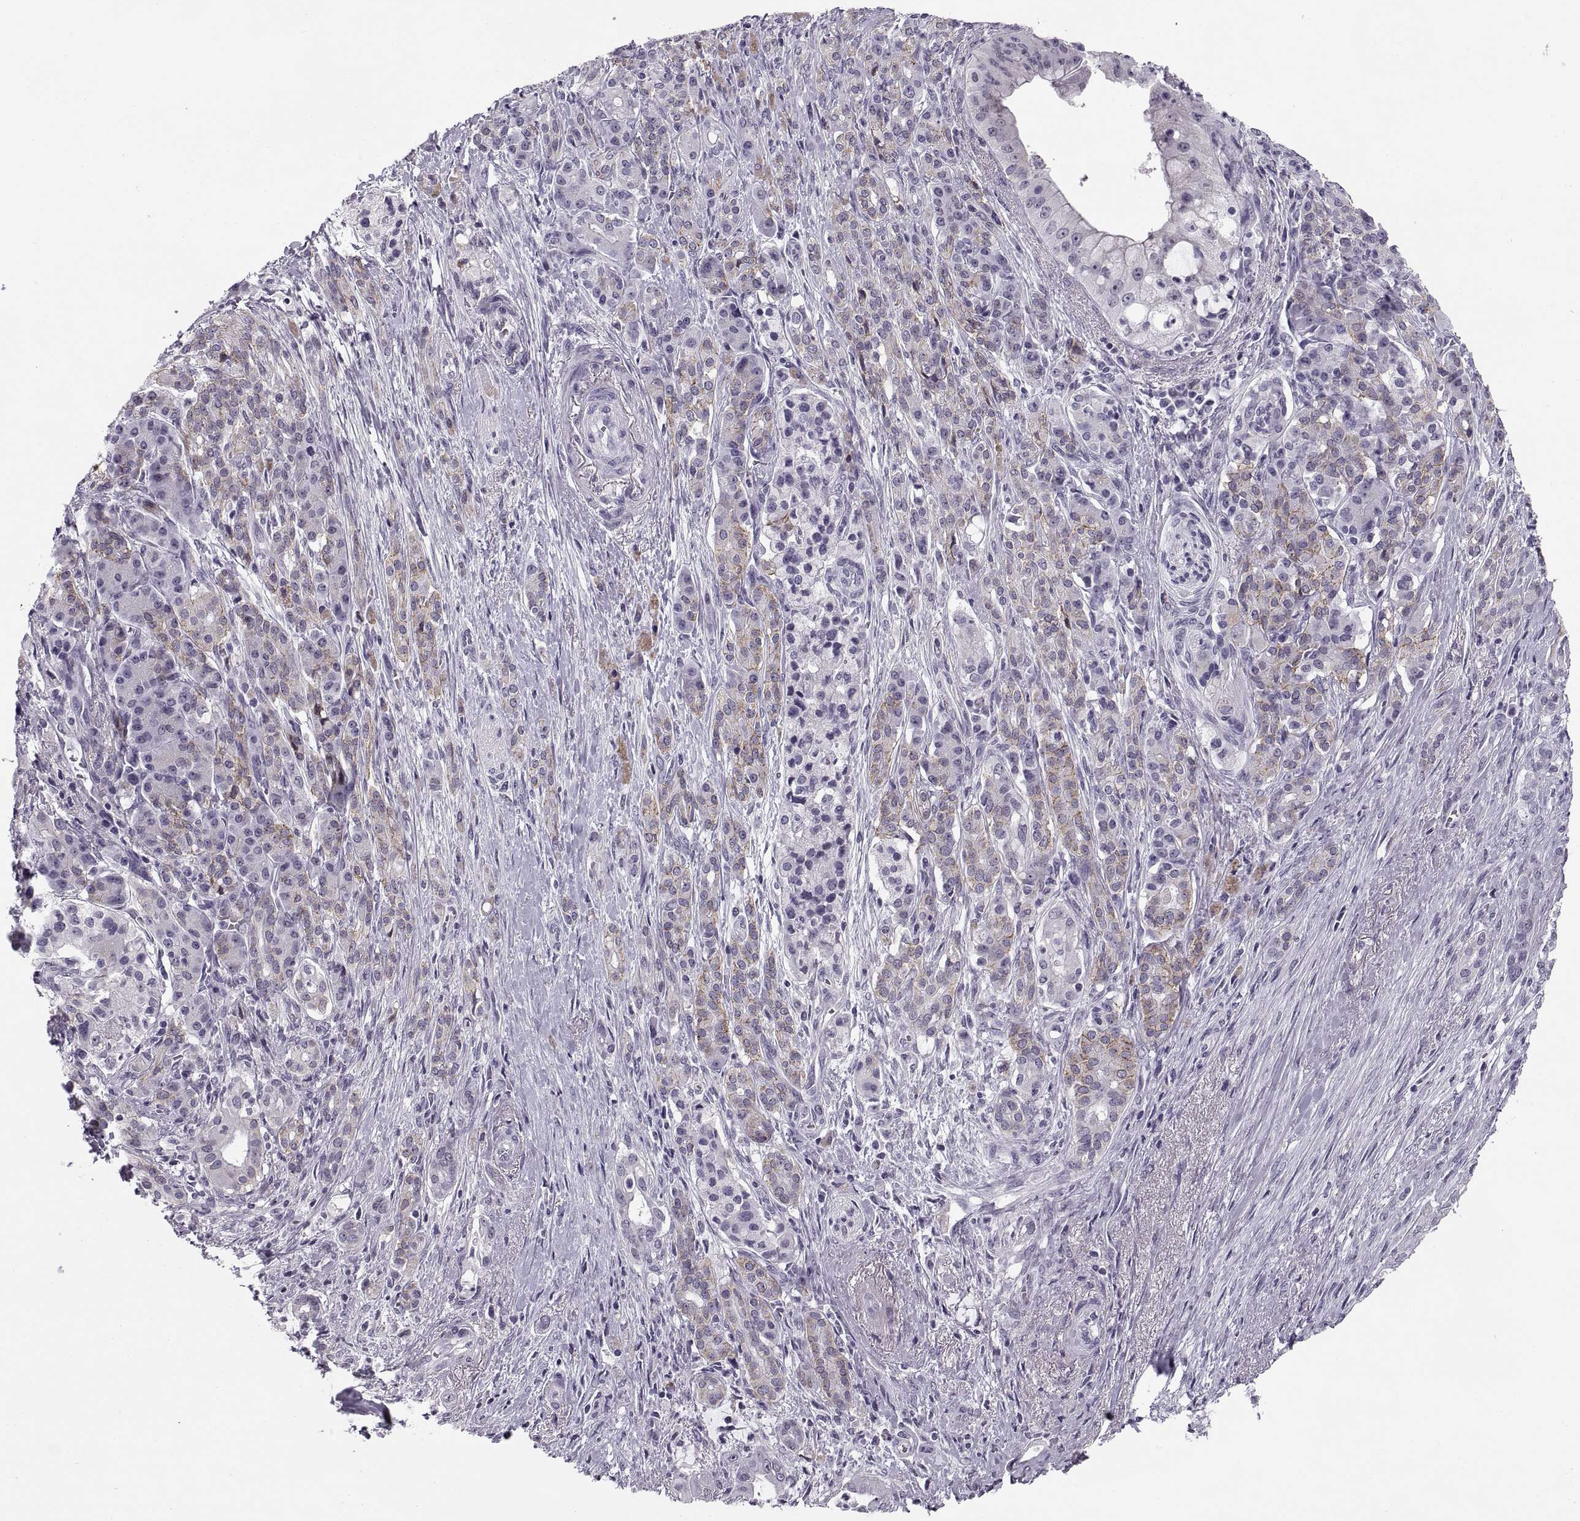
{"staining": {"intensity": "weak", "quantity": "<25%", "location": "cytoplasmic/membranous"}, "tissue": "pancreatic cancer", "cell_type": "Tumor cells", "image_type": "cancer", "snomed": [{"axis": "morphology", "description": "Normal tissue, NOS"}, {"axis": "morphology", "description": "Inflammation, NOS"}, {"axis": "morphology", "description": "Adenocarcinoma, NOS"}, {"axis": "topography", "description": "Pancreas"}], "caption": "This image is of pancreatic cancer (adenocarcinoma) stained with immunohistochemistry (IHC) to label a protein in brown with the nuclei are counter-stained blue. There is no positivity in tumor cells.", "gene": "TBC1D3G", "patient": {"sex": "male", "age": 57}}